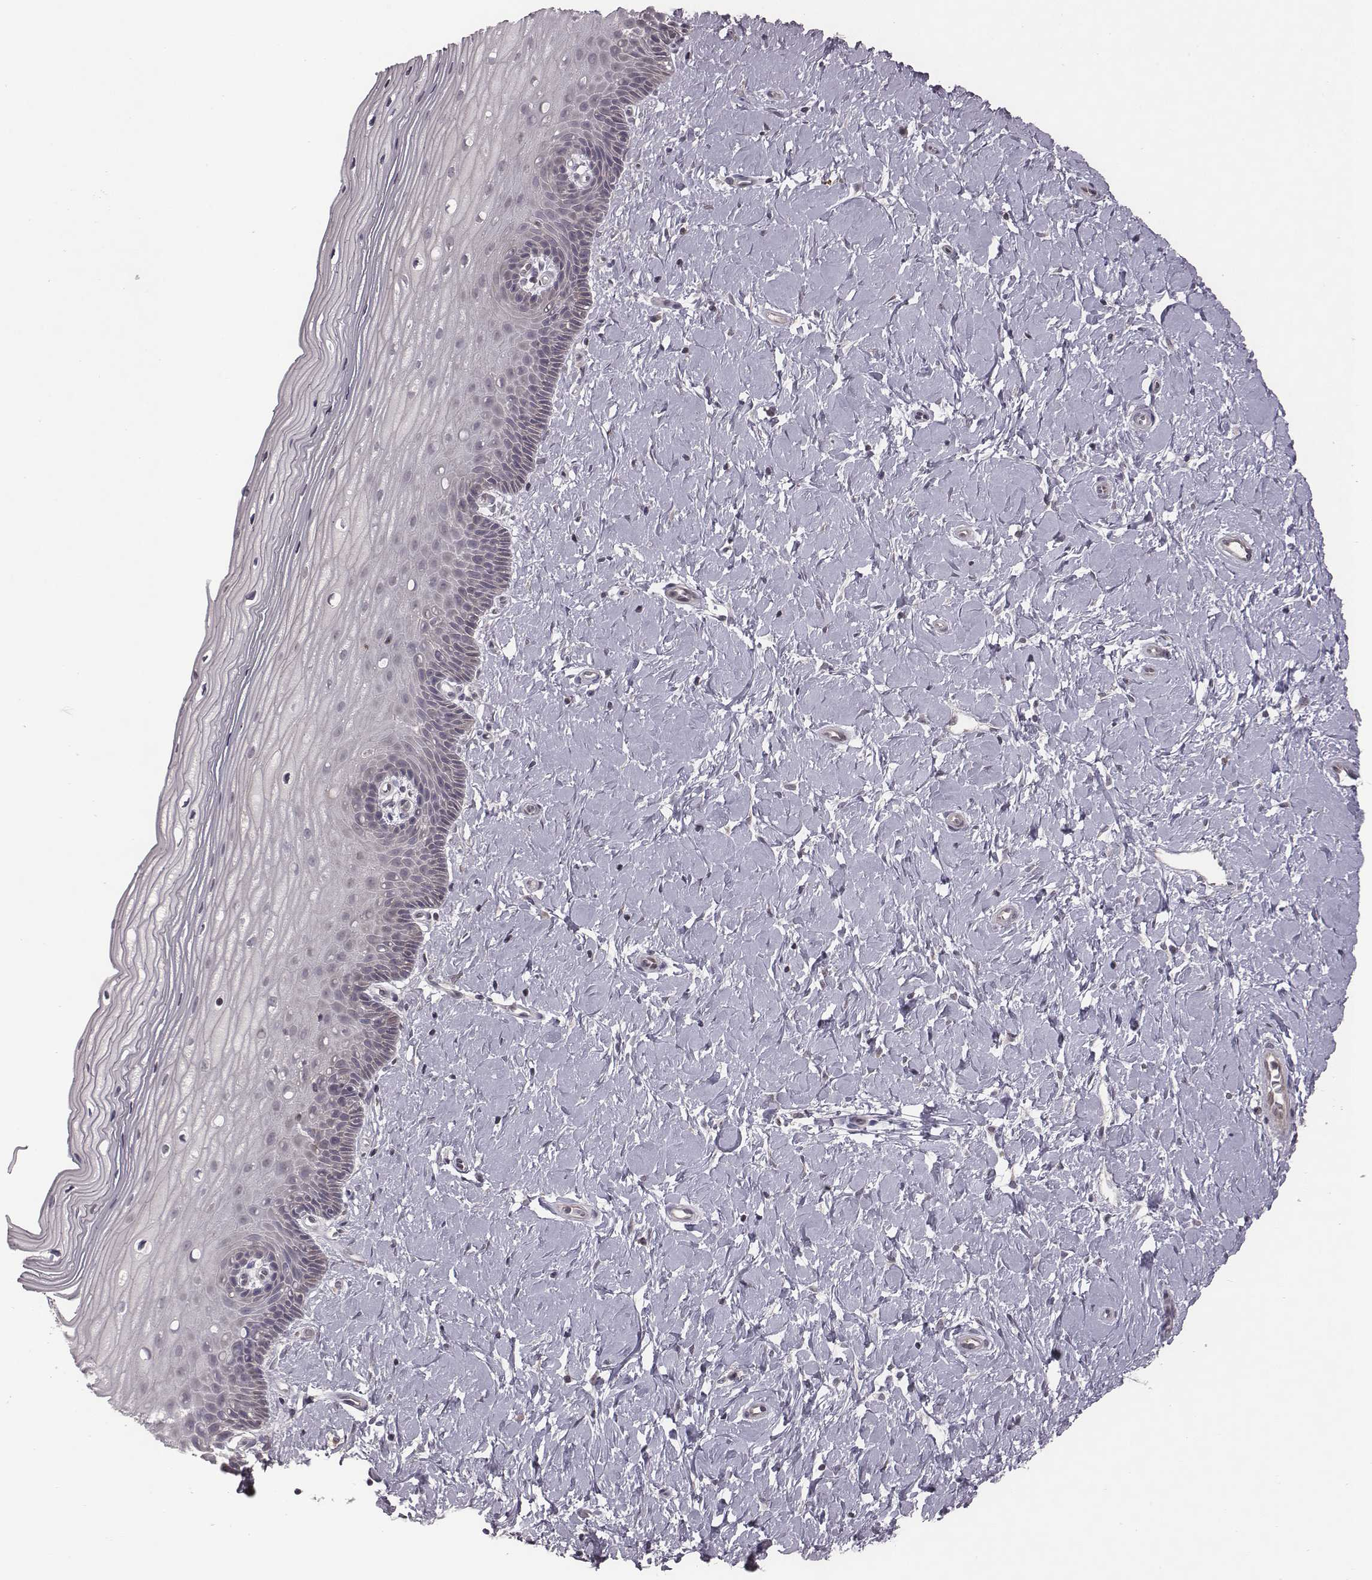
{"staining": {"intensity": "negative", "quantity": "none", "location": "none"}, "tissue": "cervix", "cell_type": "Glandular cells", "image_type": "normal", "snomed": [{"axis": "morphology", "description": "Normal tissue, NOS"}, {"axis": "topography", "description": "Cervix"}], "caption": "Immunohistochemistry (IHC) image of unremarkable cervix: cervix stained with DAB (3,3'-diaminobenzidine) shows no significant protein positivity in glandular cells.", "gene": "BICDL1", "patient": {"sex": "female", "age": 37}}